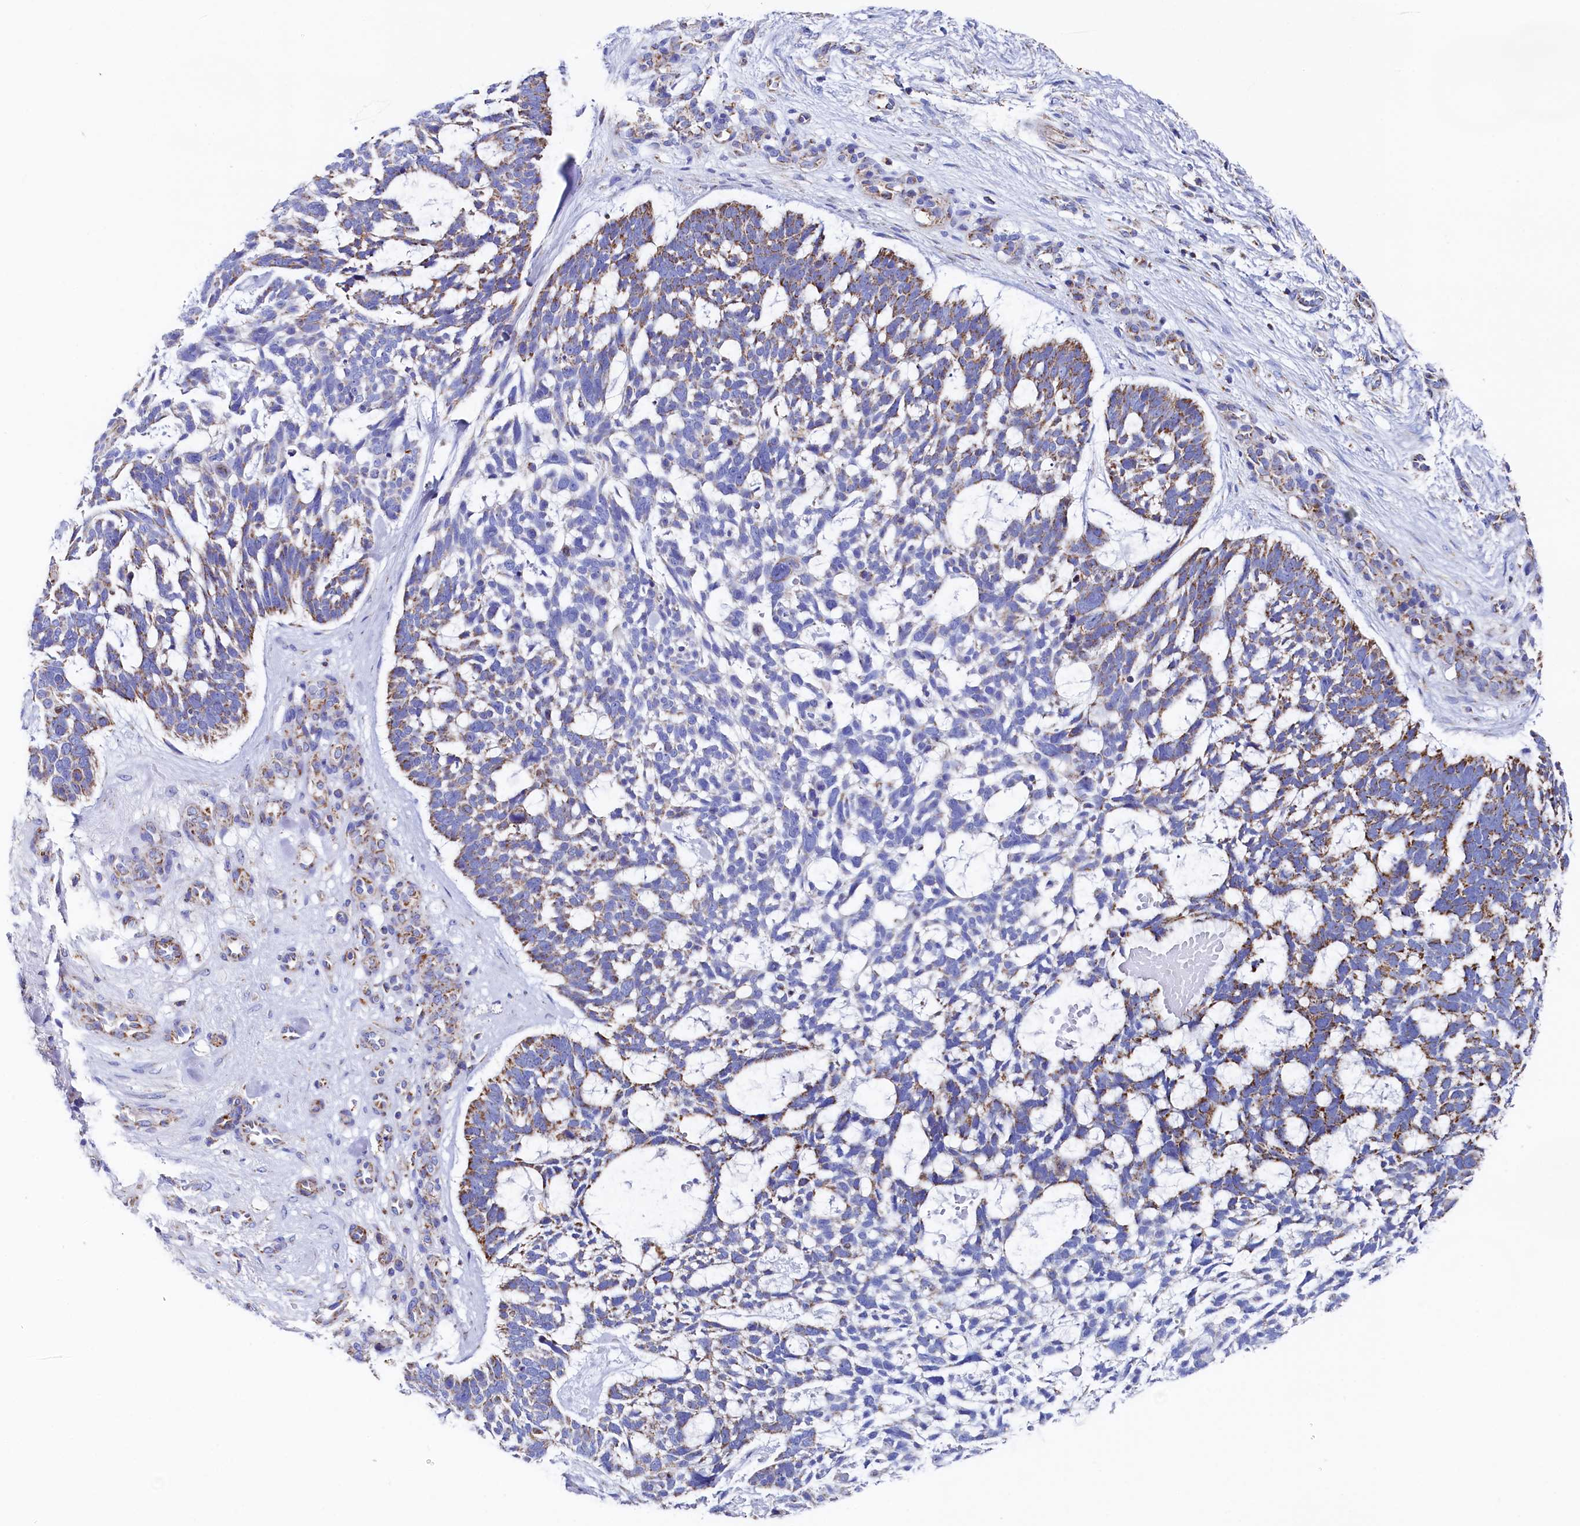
{"staining": {"intensity": "moderate", "quantity": "<25%", "location": "cytoplasmic/membranous"}, "tissue": "skin cancer", "cell_type": "Tumor cells", "image_type": "cancer", "snomed": [{"axis": "morphology", "description": "Basal cell carcinoma"}, {"axis": "topography", "description": "Skin"}], "caption": "Immunohistochemistry image of skin cancer (basal cell carcinoma) stained for a protein (brown), which demonstrates low levels of moderate cytoplasmic/membranous staining in about <25% of tumor cells.", "gene": "MMAB", "patient": {"sex": "male", "age": 88}}